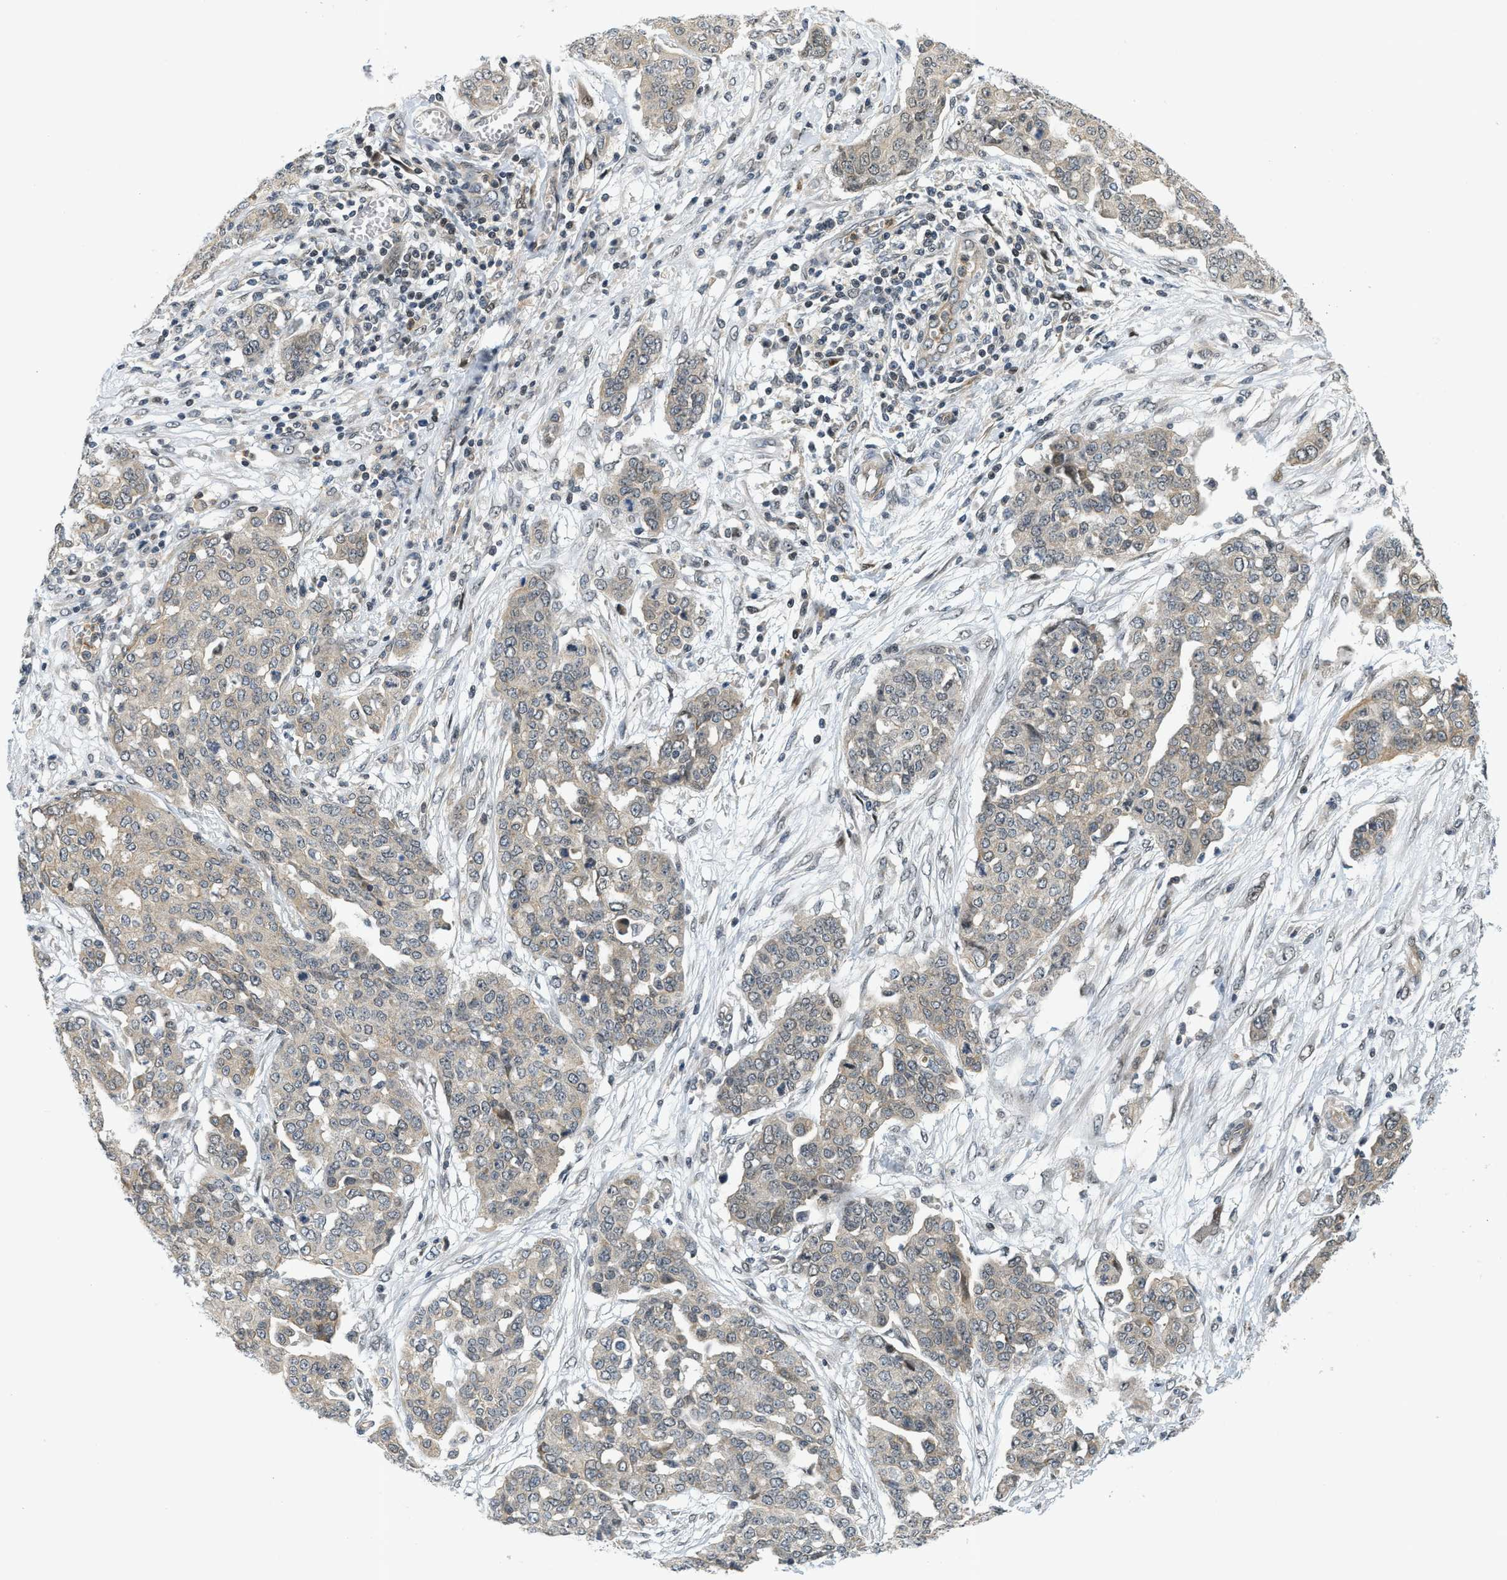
{"staining": {"intensity": "weak", "quantity": "25%-75%", "location": "cytoplasmic/membranous"}, "tissue": "ovarian cancer", "cell_type": "Tumor cells", "image_type": "cancer", "snomed": [{"axis": "morphology", "description": "Cystadenocarcinoma, serous, NOS"}, {"axis": "topography", "description": "Soft tissue"}, {"axis": "topography", "description": "Ovary"}], "caption": "This micrograph reveals IHC staining of ovarian cancer, with low weak cytoplasmic/membranous staining in about 25%-75% of tumor cells.", "gene": "KMT2A", "patient": {"sex": "female", "age": 57}}